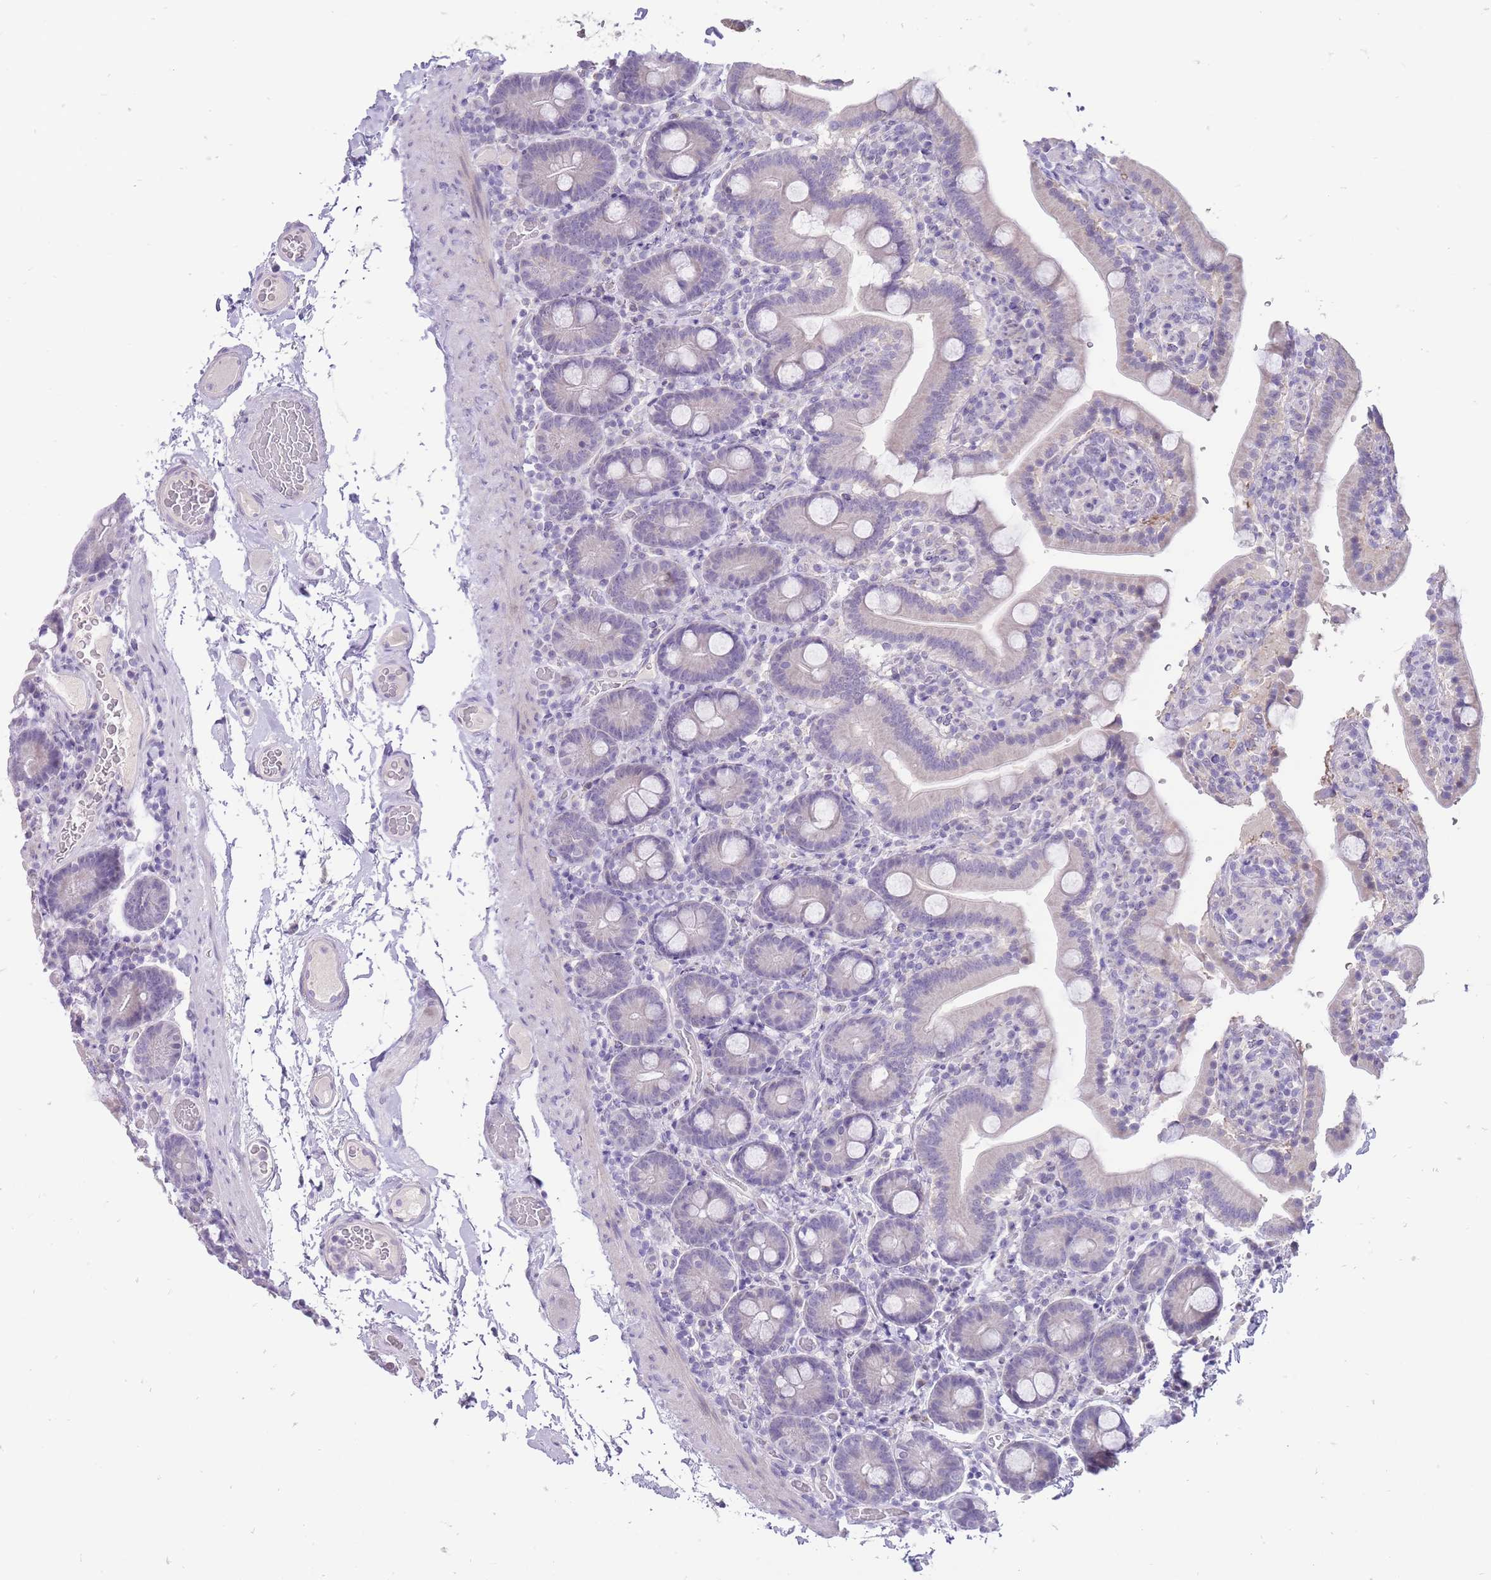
{"staining": {"intensity": "weak", "quantity": "<25%", "location": "cytoplasmic/membranous"}, "tissue": "duodenum", "cell_type": "Glandular cells", "image_type": "normal", "snomed": [{"axis": "morphology", "description": "Normal tissue, NOS"}, {"axis": "topography", "description": "Duodenum"}], "caption": "Immunohistochemistry (IHC) photomicrograph of benign human duodenum stained for a protein (brown), which exhibits no expression in glandular cells. (Immunohistochemistry (IHC), brightfield microscopy, high magnification).", "gene": "ERICH4", "patient": {"sex": "male", "age": 55}}